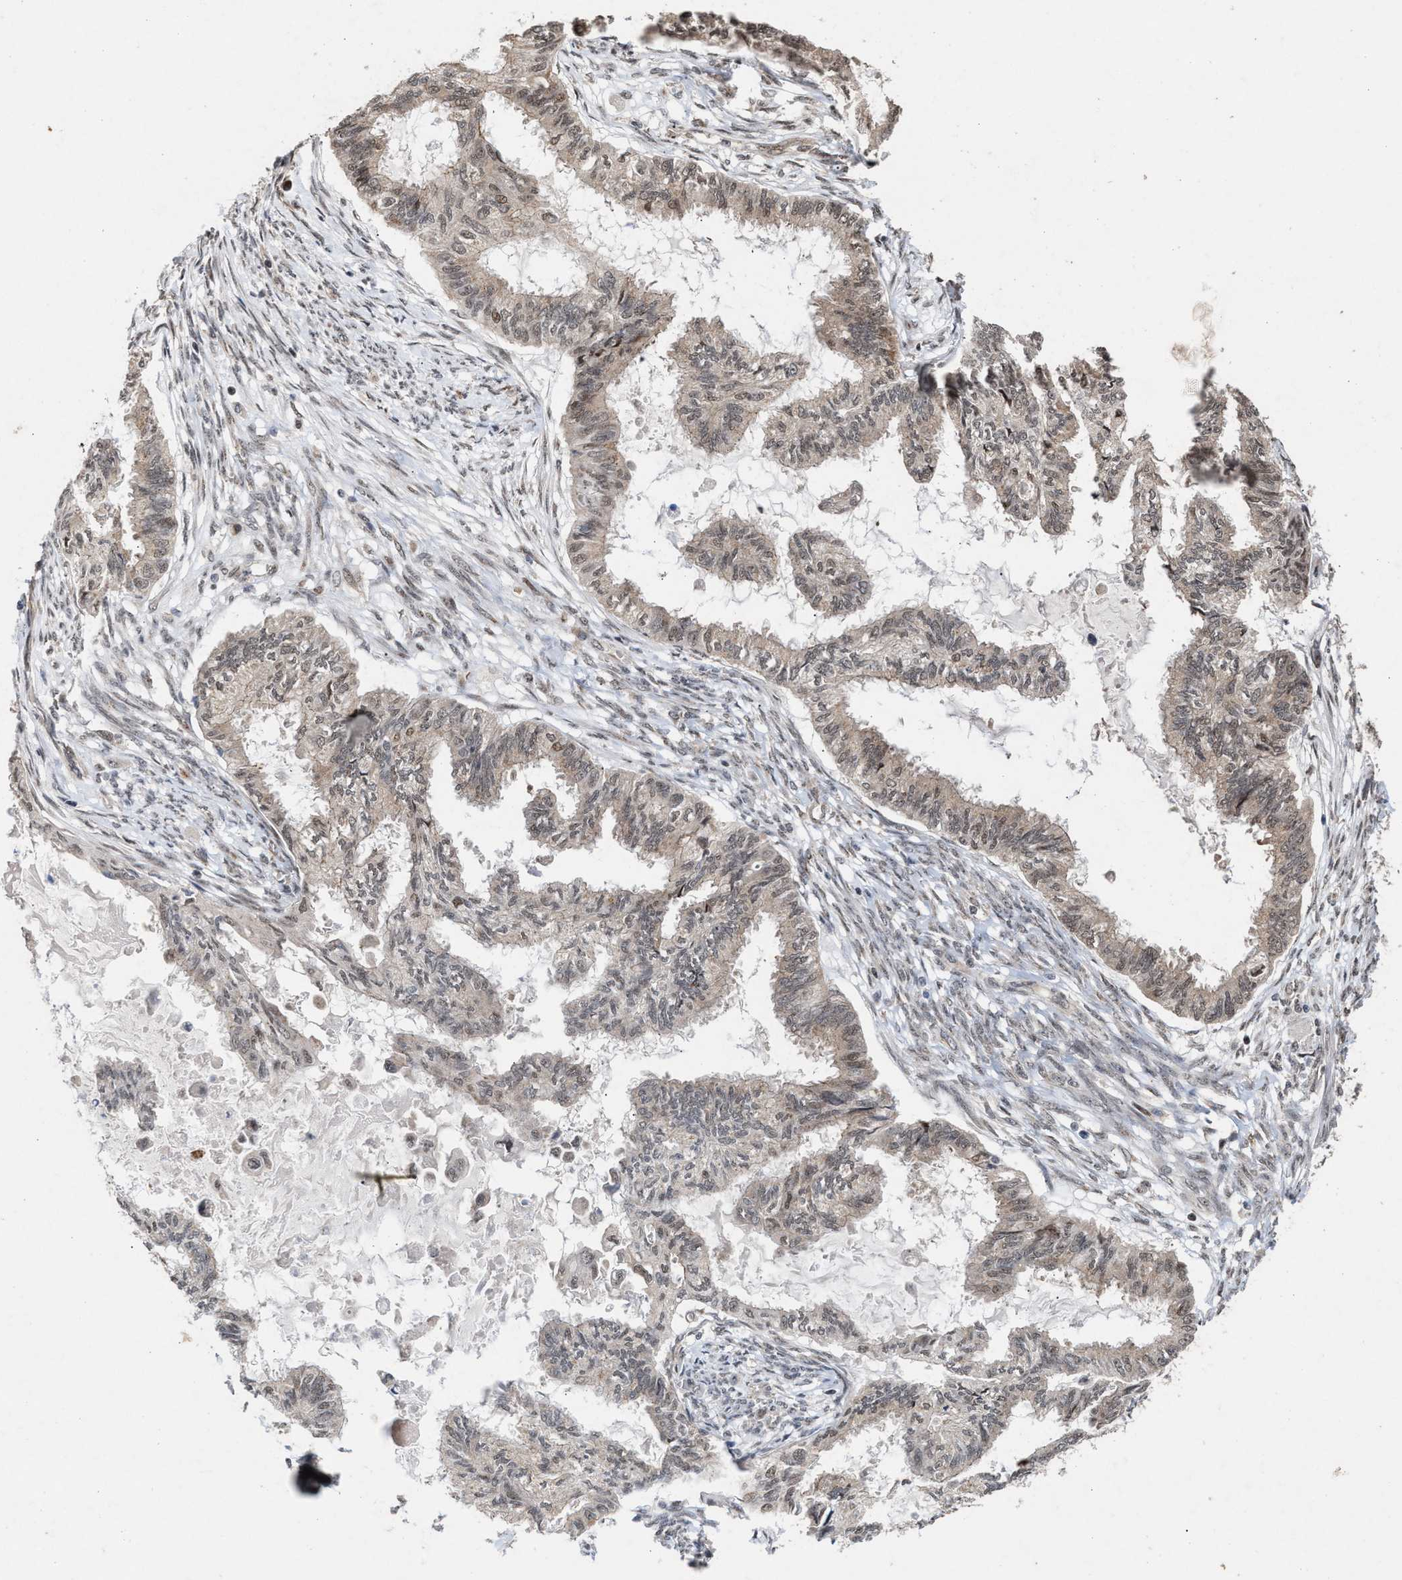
{"staining": {"intensity": "weak", "quantity": ">75%", "location": "cytoplasmic/membranous"}, "tissue": "cervical cancer", "cell_type": "Tumor cells", "image_type": "cancer", "snomed": [{"axis": "morphology", "description": "Normal tissue, NOS"}, {"axis": "morphology", "description": "Adenocarcinoma, NOS"}, {"axis": "topography", "description": "Cervix"}, {"axis": "topography", "description": "Endometrium"}], "caption": "A brown stain labels weak cytoplasmic/membranous expression of a protein in human cervical cancer (adenocarcinoma) tumor cells.", "gene": "MKNK2", "patient": {"sex": "female", "age": 86}}